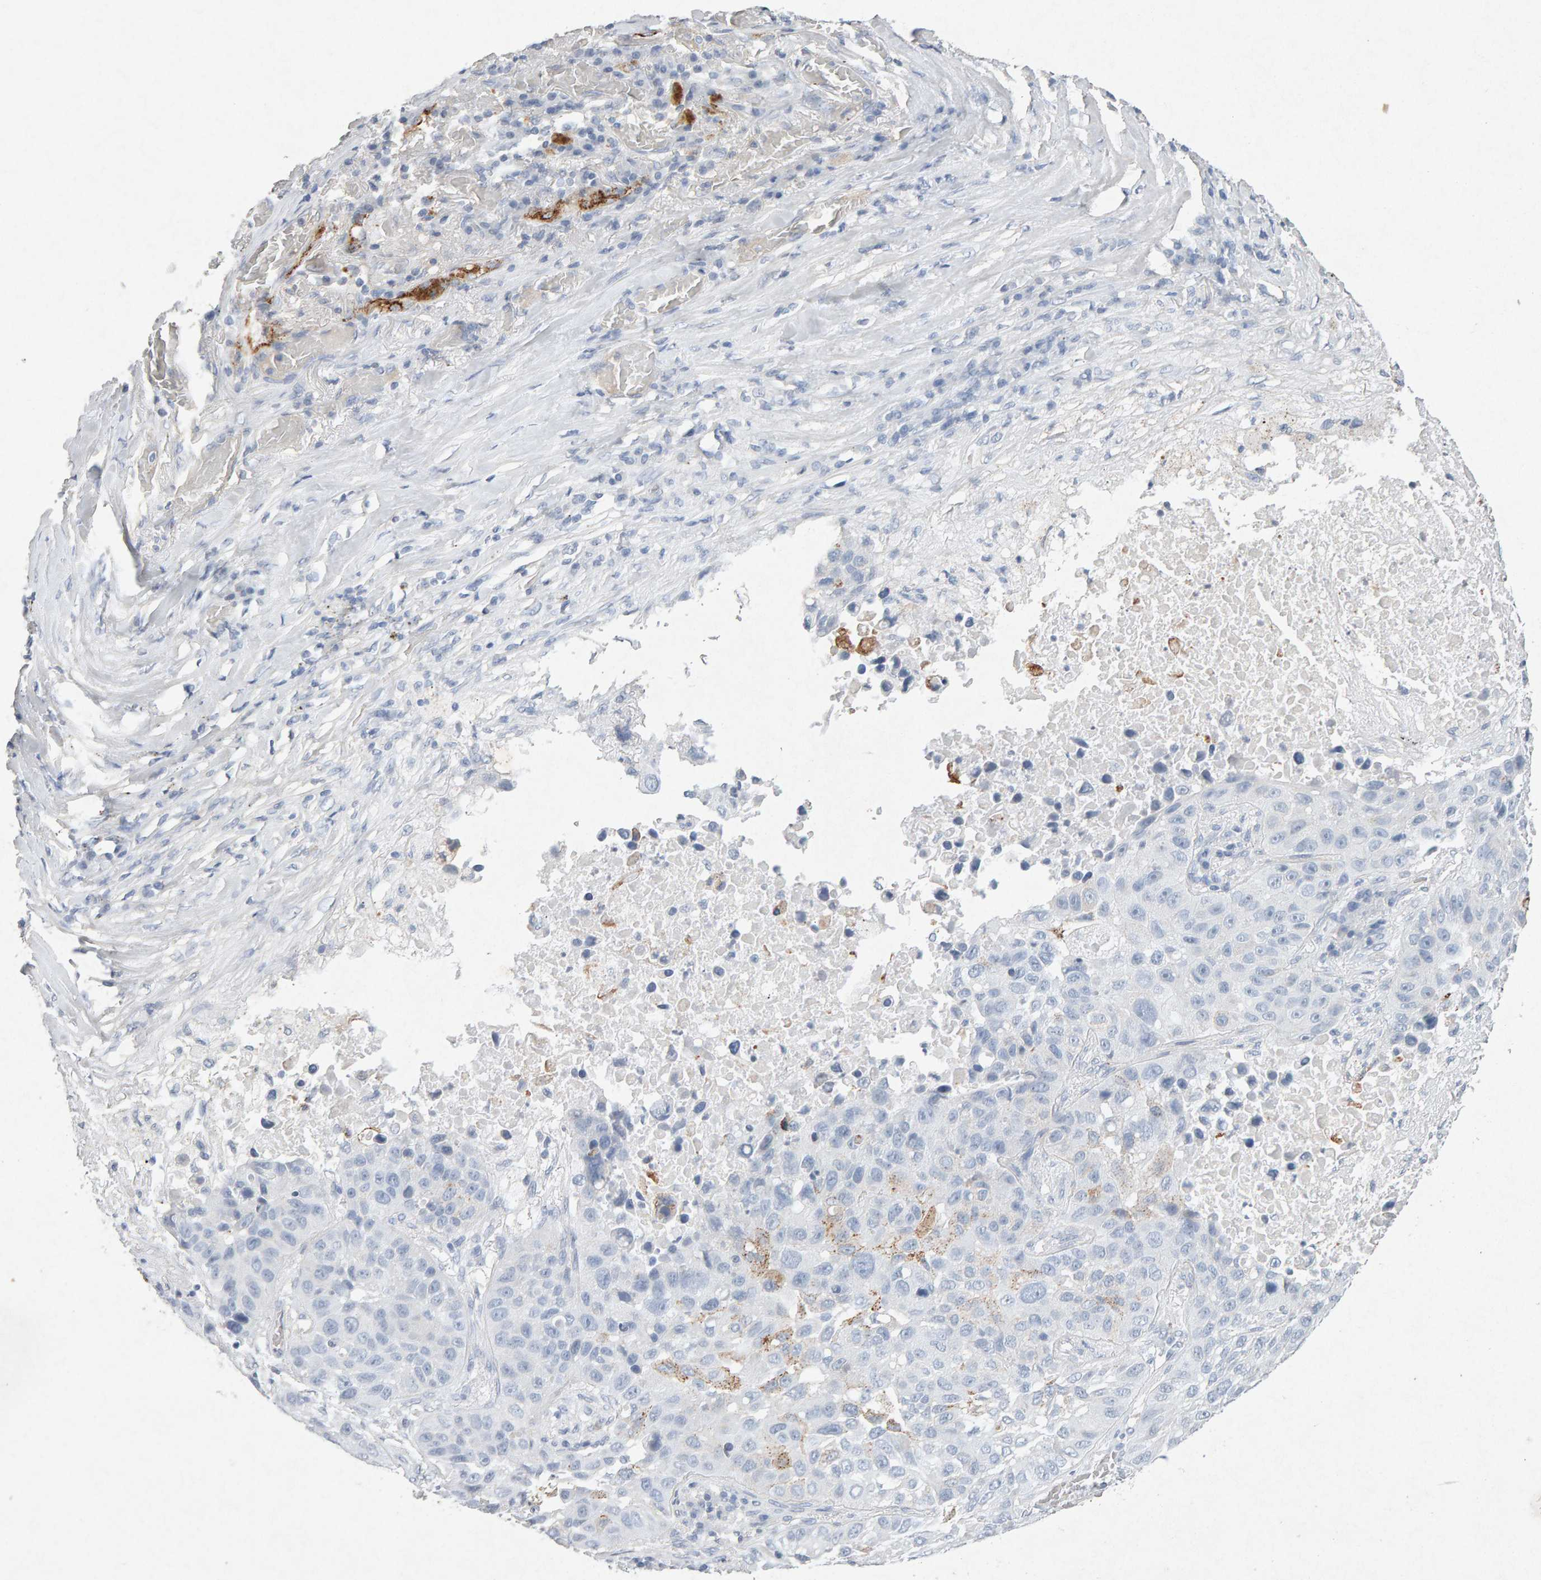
{"staining": {"intensity": "weak", "quantity": "<25%", "location": "cytoplasmic/membranous"}, "tissue": "lung cancer", "cell_type": "Tumor cells", "image_type": "cancer", "snomed": [{"axis": "morphology", "description": "Squamous cell carcinoma, NOS"}, {"axis": "topography", "description": "Lung"}], "caption": "Tumor cells show no significant expression in lung squamous cell carcinoma.", "gene": "PTPRM", "patient": {"sex": "male", "age": 57}}